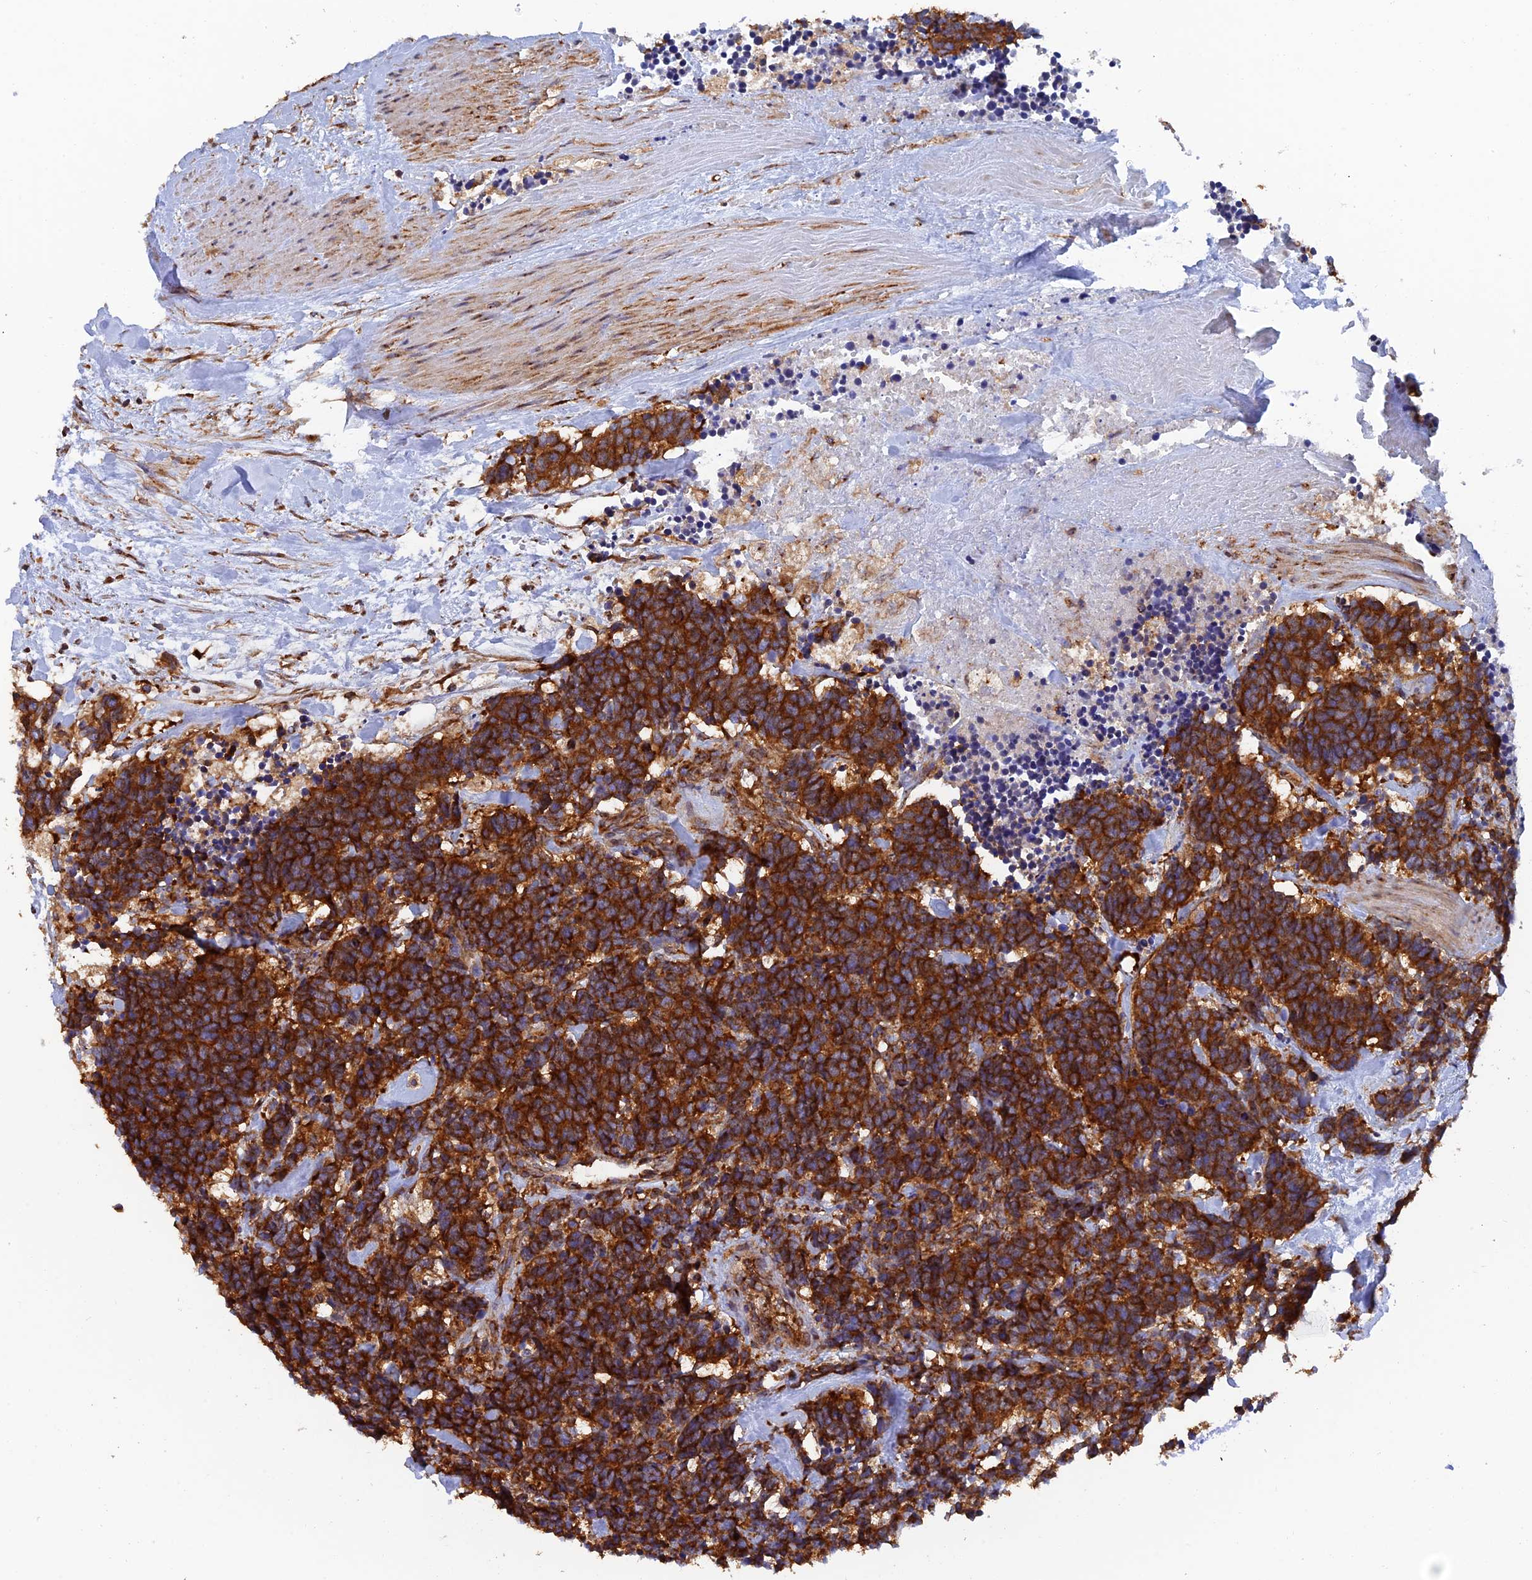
{"staining": {"intensity": "strong", "quantity": ">75%", "location": "cytoplasmic/membranous"}, "tissue": "carcinoid", "cell_type": "Tumor cells", "image_type": "cancer", "snomed": [{"axis": "morphology", "description": "Carcinoma, NOS"}, {"axis": "morphology", "description": "Carcinoid, malignant, NOS"}, {"axis": "topography", "description": "Urinary bladder"}], "caption": "Tumor cells display high levels of strong cytoplasmic/membranous staining in approximately >75% of cells in human carcinoid. The protein is stained brown, and the nuclei are stained in blue (DAB (3,3'-diaminobenzidine) IHC with brightfield microscopy, high magnification).", "gene": "DCTN2", "patient": {"sex": "male", "age": 57}}